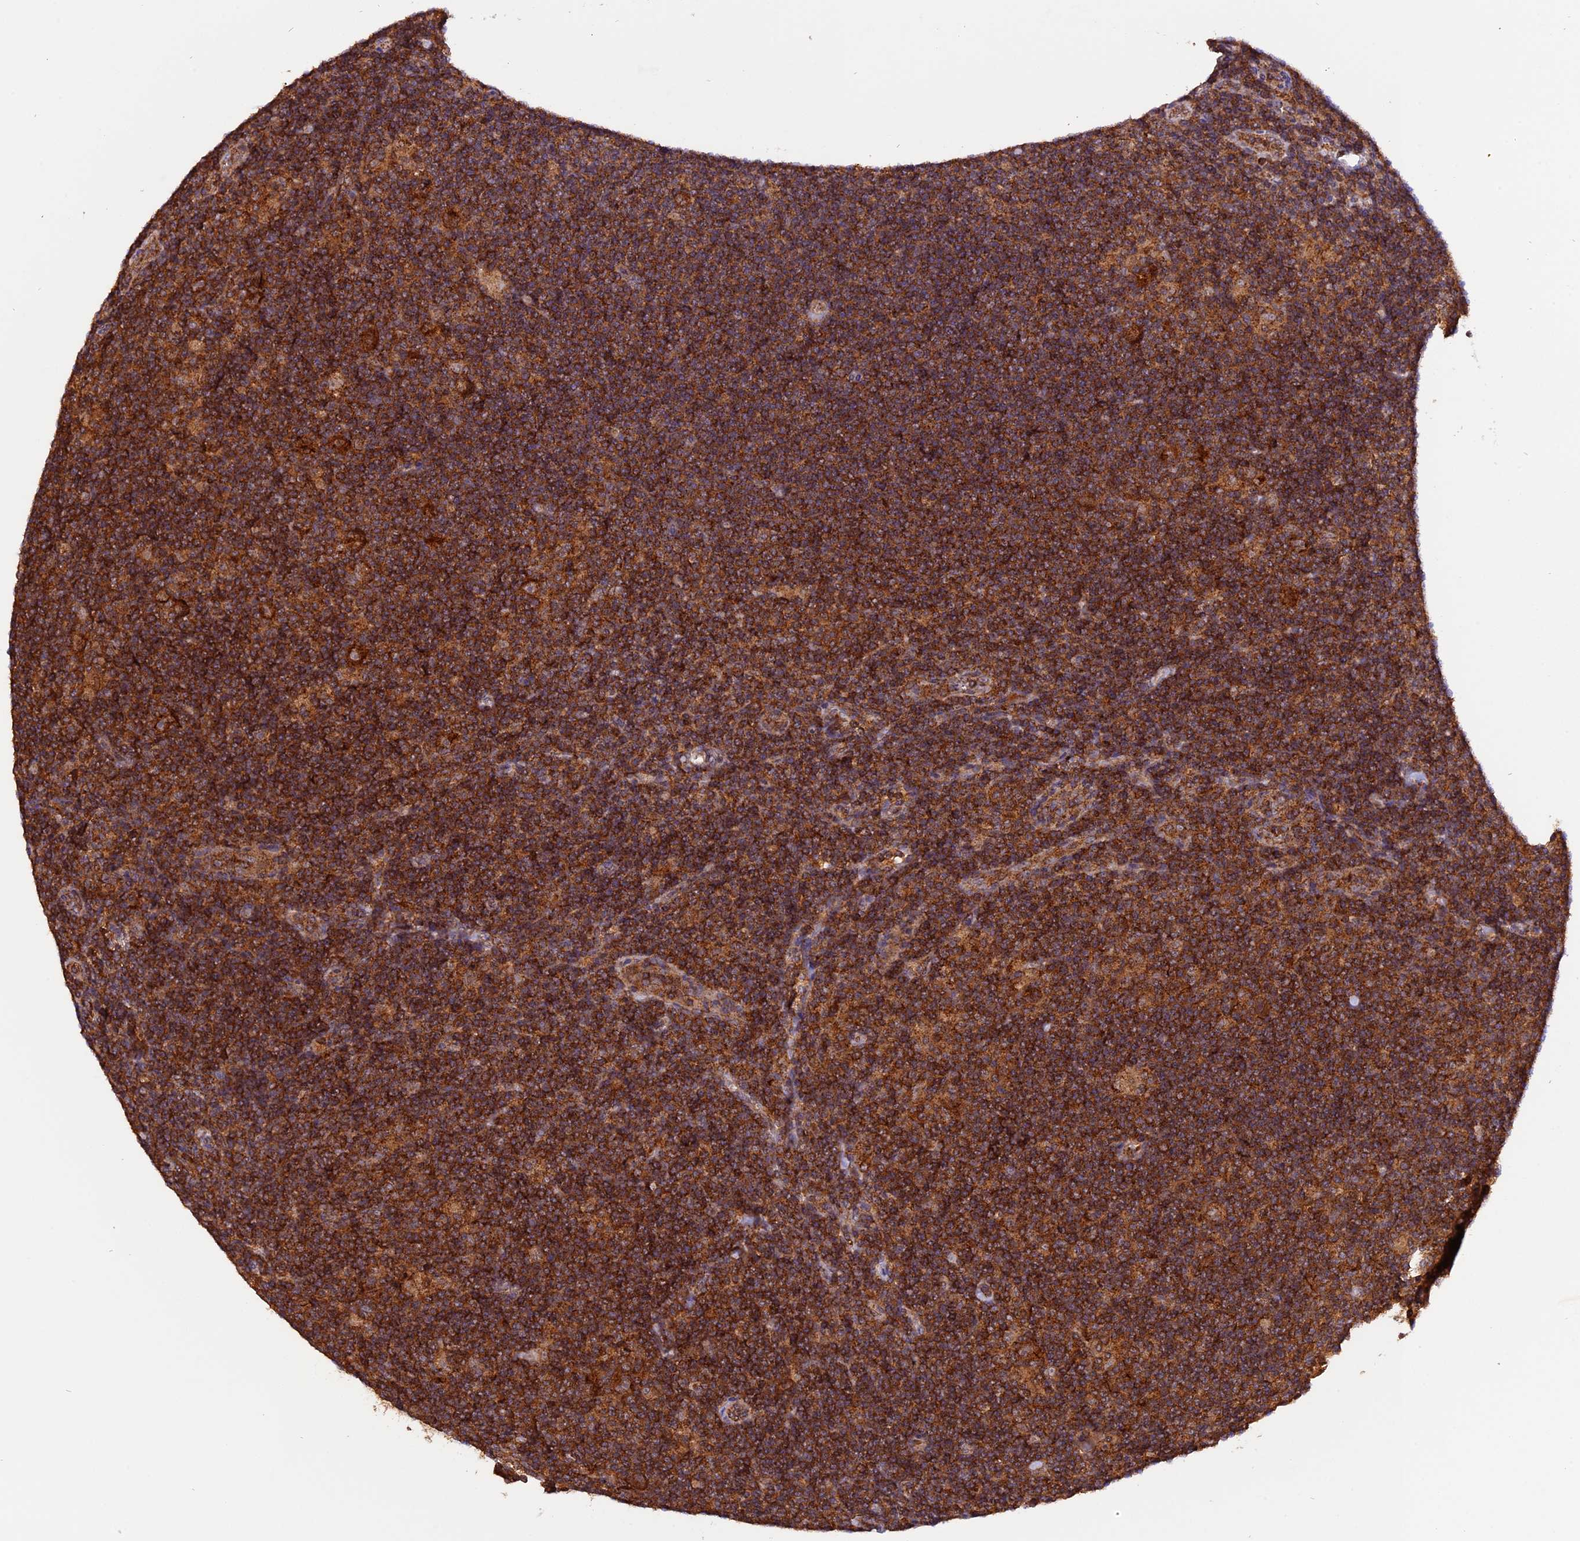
{"staining": {"intensity": "moderate", "quantity": ">75%", "location": "cytoplasmic/membranous"}, "tissue": "lymphoma", "cell_type": "Tumor cells", "image_type": "cancer", "snomed": [{"axis": "morphology", "description": "Hodgkin's disease, NOS"}, {"axis": "topography", "description": "Lymph node"}], "caption": "Brown immunohistochemical staining in lymphoma demonstrates moderate cytoplasmic/membranous positivity in approximately >75% of tumor cells. (DAB (3,3'-diaminobenzidine) = brown stain, brightfield microscopy at high magnification).", "gene": "PEX3", "patient": {"sex": "female", "age": 57}}